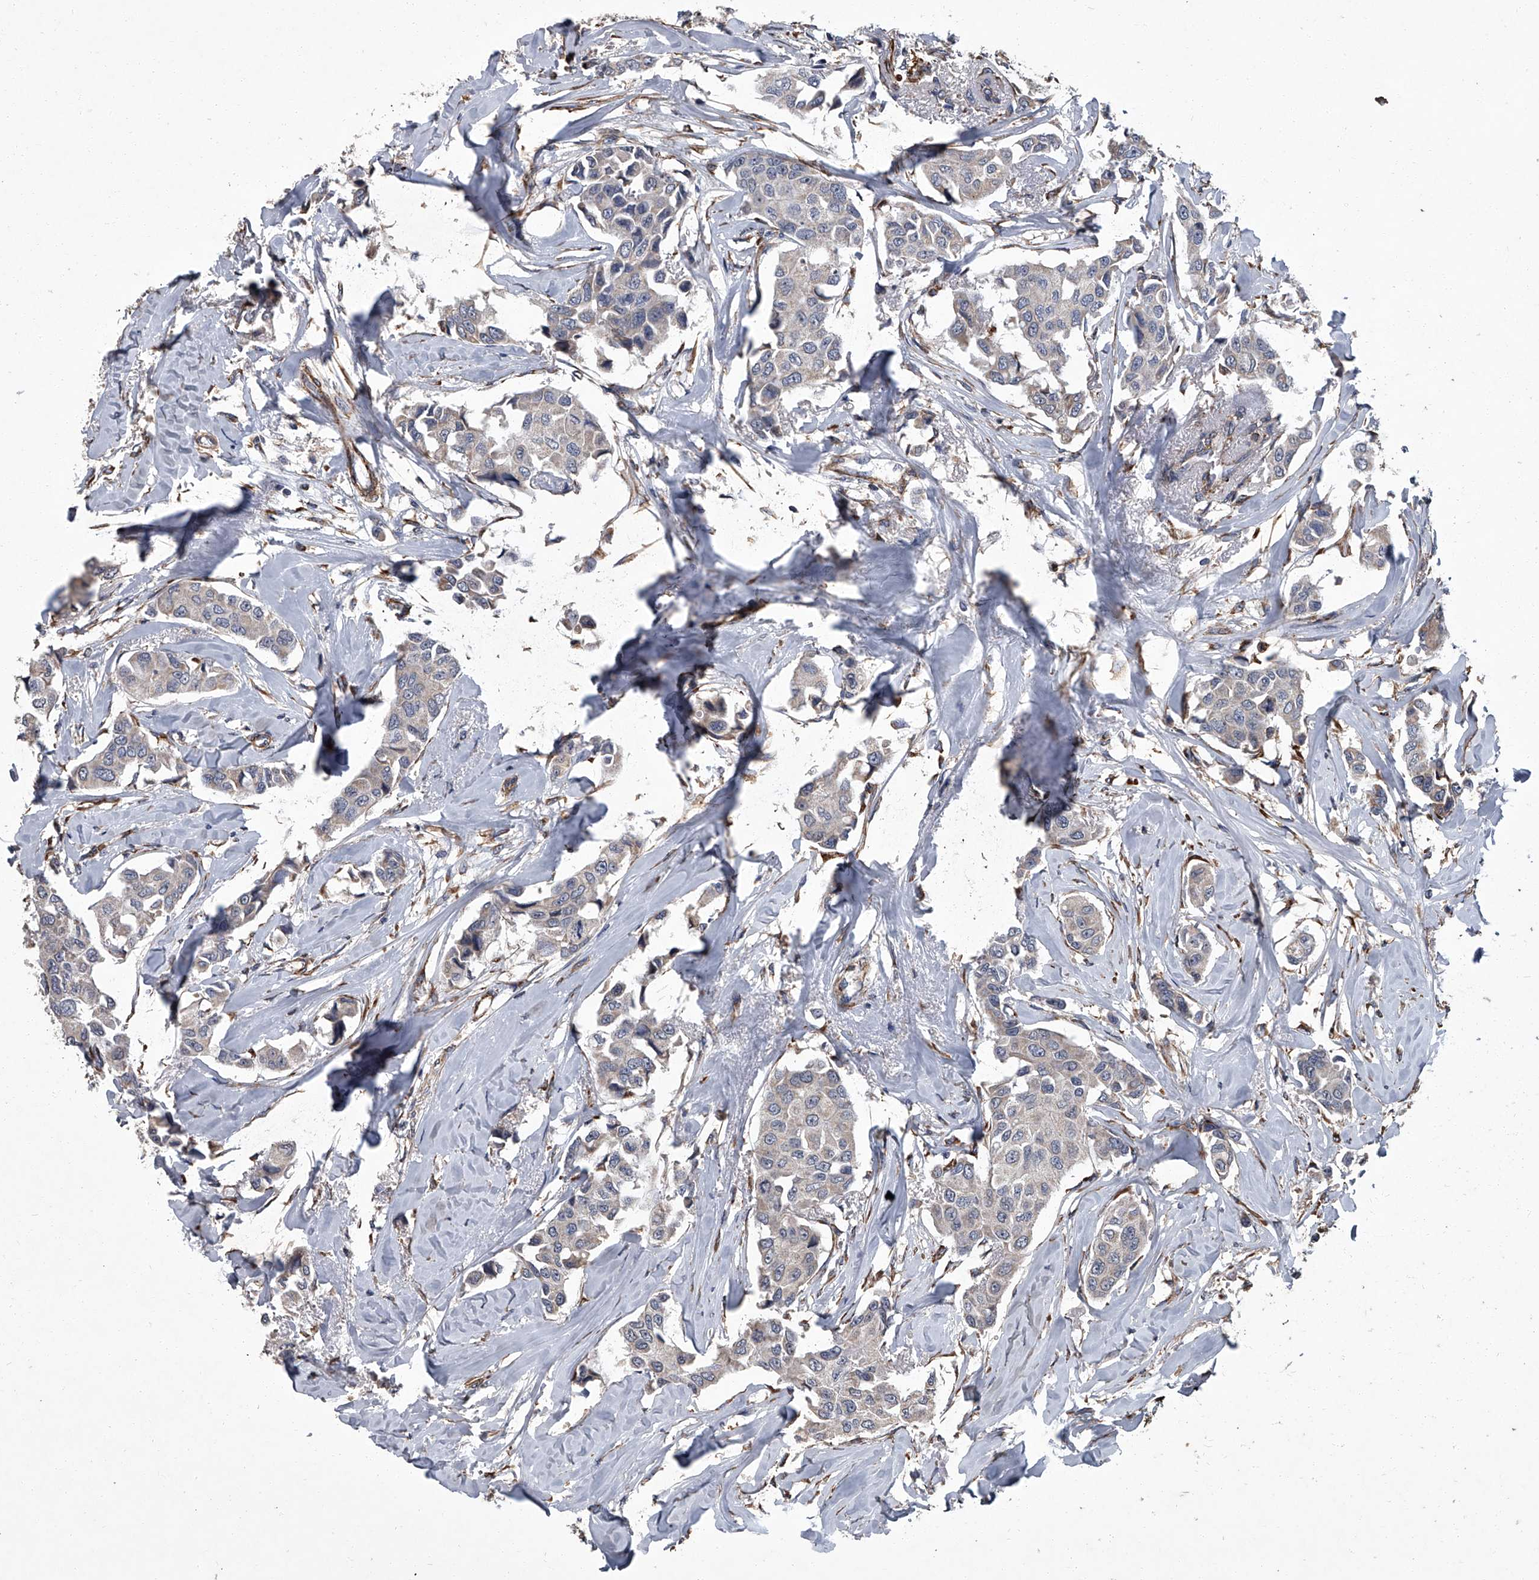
{"staining": {"intensity": "negative", "quantity": "none", "location": "none"}, "tissue": "breast cancer", "cell_type": "Tumor cells", "image_type": "cancer", "snomed": [{"axis": "morphology", "description": "Duct carcinoma"}, {"axis": "topography", "description": "Breast"}], "caption": "Intraductal carcinoma (breast) was stained to show a protein in brown. There is no significant positivity in tumor cells.", "gene": "SIRT4", "patient": {"sex": "female", "age": 80}}